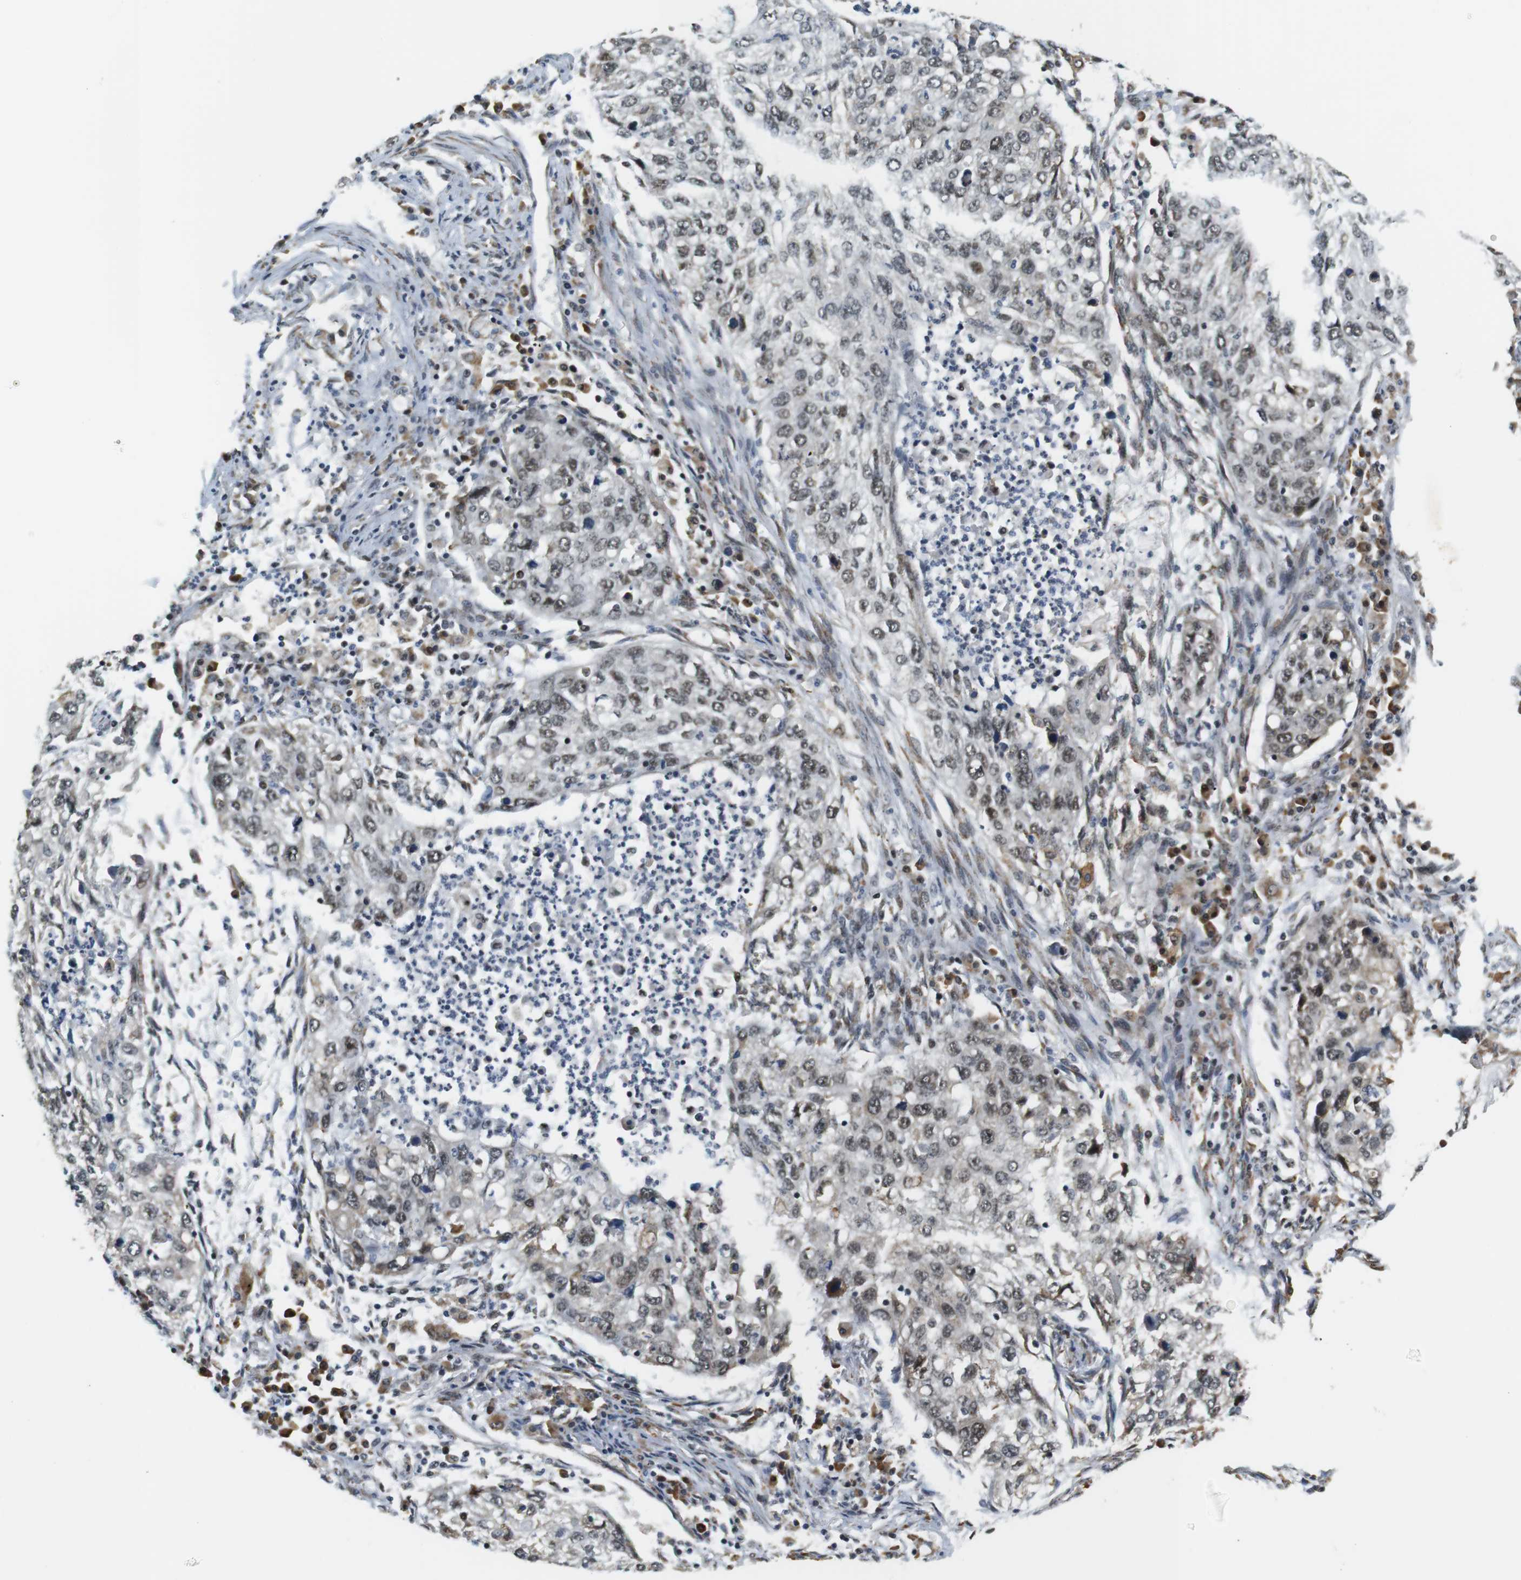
{"staining": {"intensity": "weak", "quantity": "25%-75%", "location": "nuclear"}, "tissue": "lung cancer", "cell_type": "Tumor cells", "image_type": "cancer", "snomed": [{"axis": "morphology", "description": "Squamous cell carcinoma, NOS"}, {"axis": "topography", "description": "Lung"}], "caption": "High-power microscopy captured an immunohistochemistry photomicrograph of lung cancer, revealing weak nuclear expression in about 25%-75% of tumor cells.", "gene": "RNF38", "patient": {"sex": "female", "age": 63}}